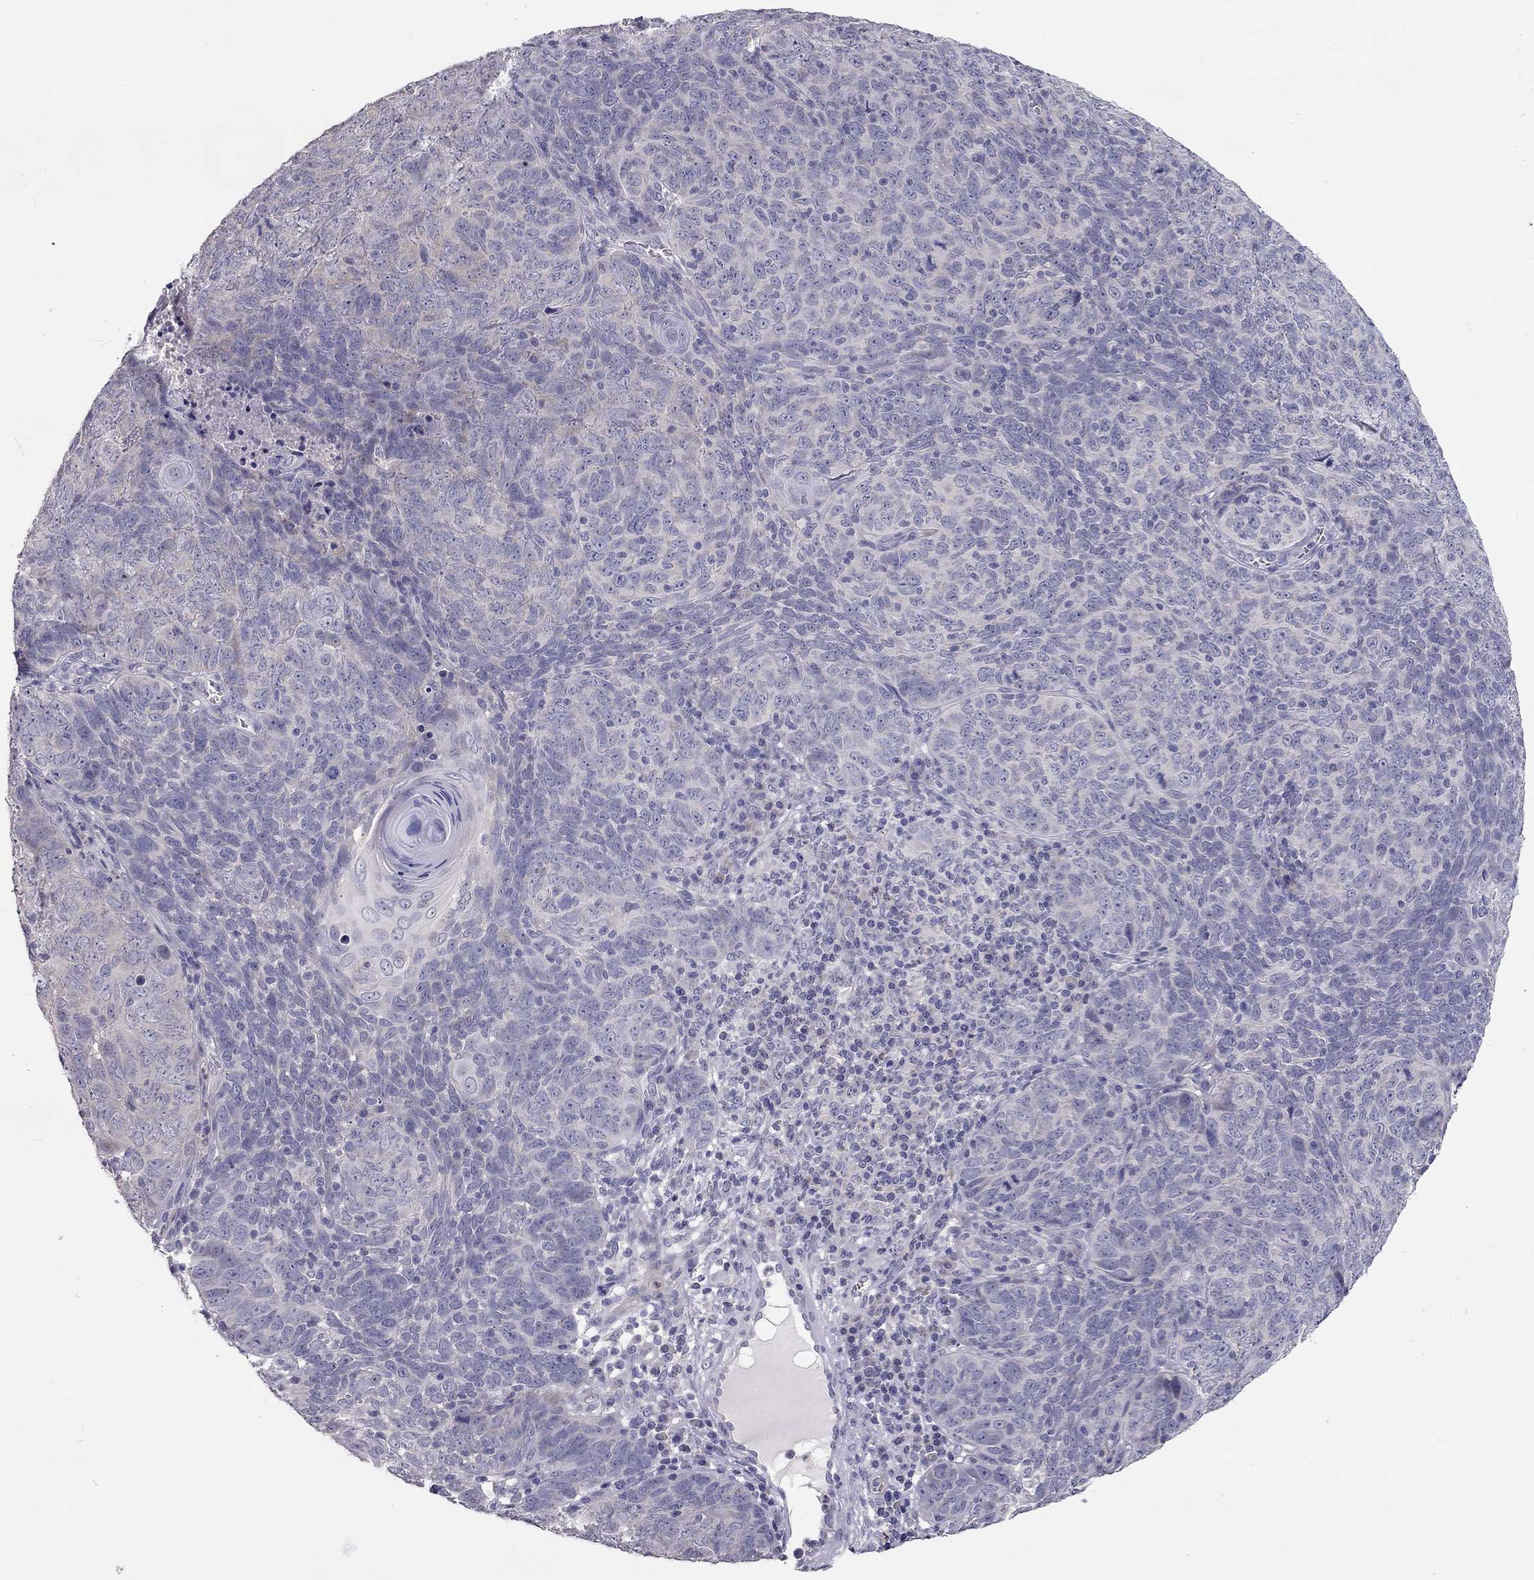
{"staining": {"intensity": "negative", "quantity": "none", "location": "none"}, "tissue": "skin cancer", "cell_type": "Tumor cells", "image_type": "cancer", "snomed": [{"axis": "morphology", "description": "Squamous cell carcinoma, NOS"}, {"axis": "topography", "description": "Skin"}, {"axis": "topography", "description": "Anal"}], "caption": "Human skin cancer (squamous cell carcinoma) stained for a protein using immunohistochemistry (IHC) displays no positivity in tumor cells.", "gene": "SCARB1", "patient": {"sex": "female", "age": 51}}